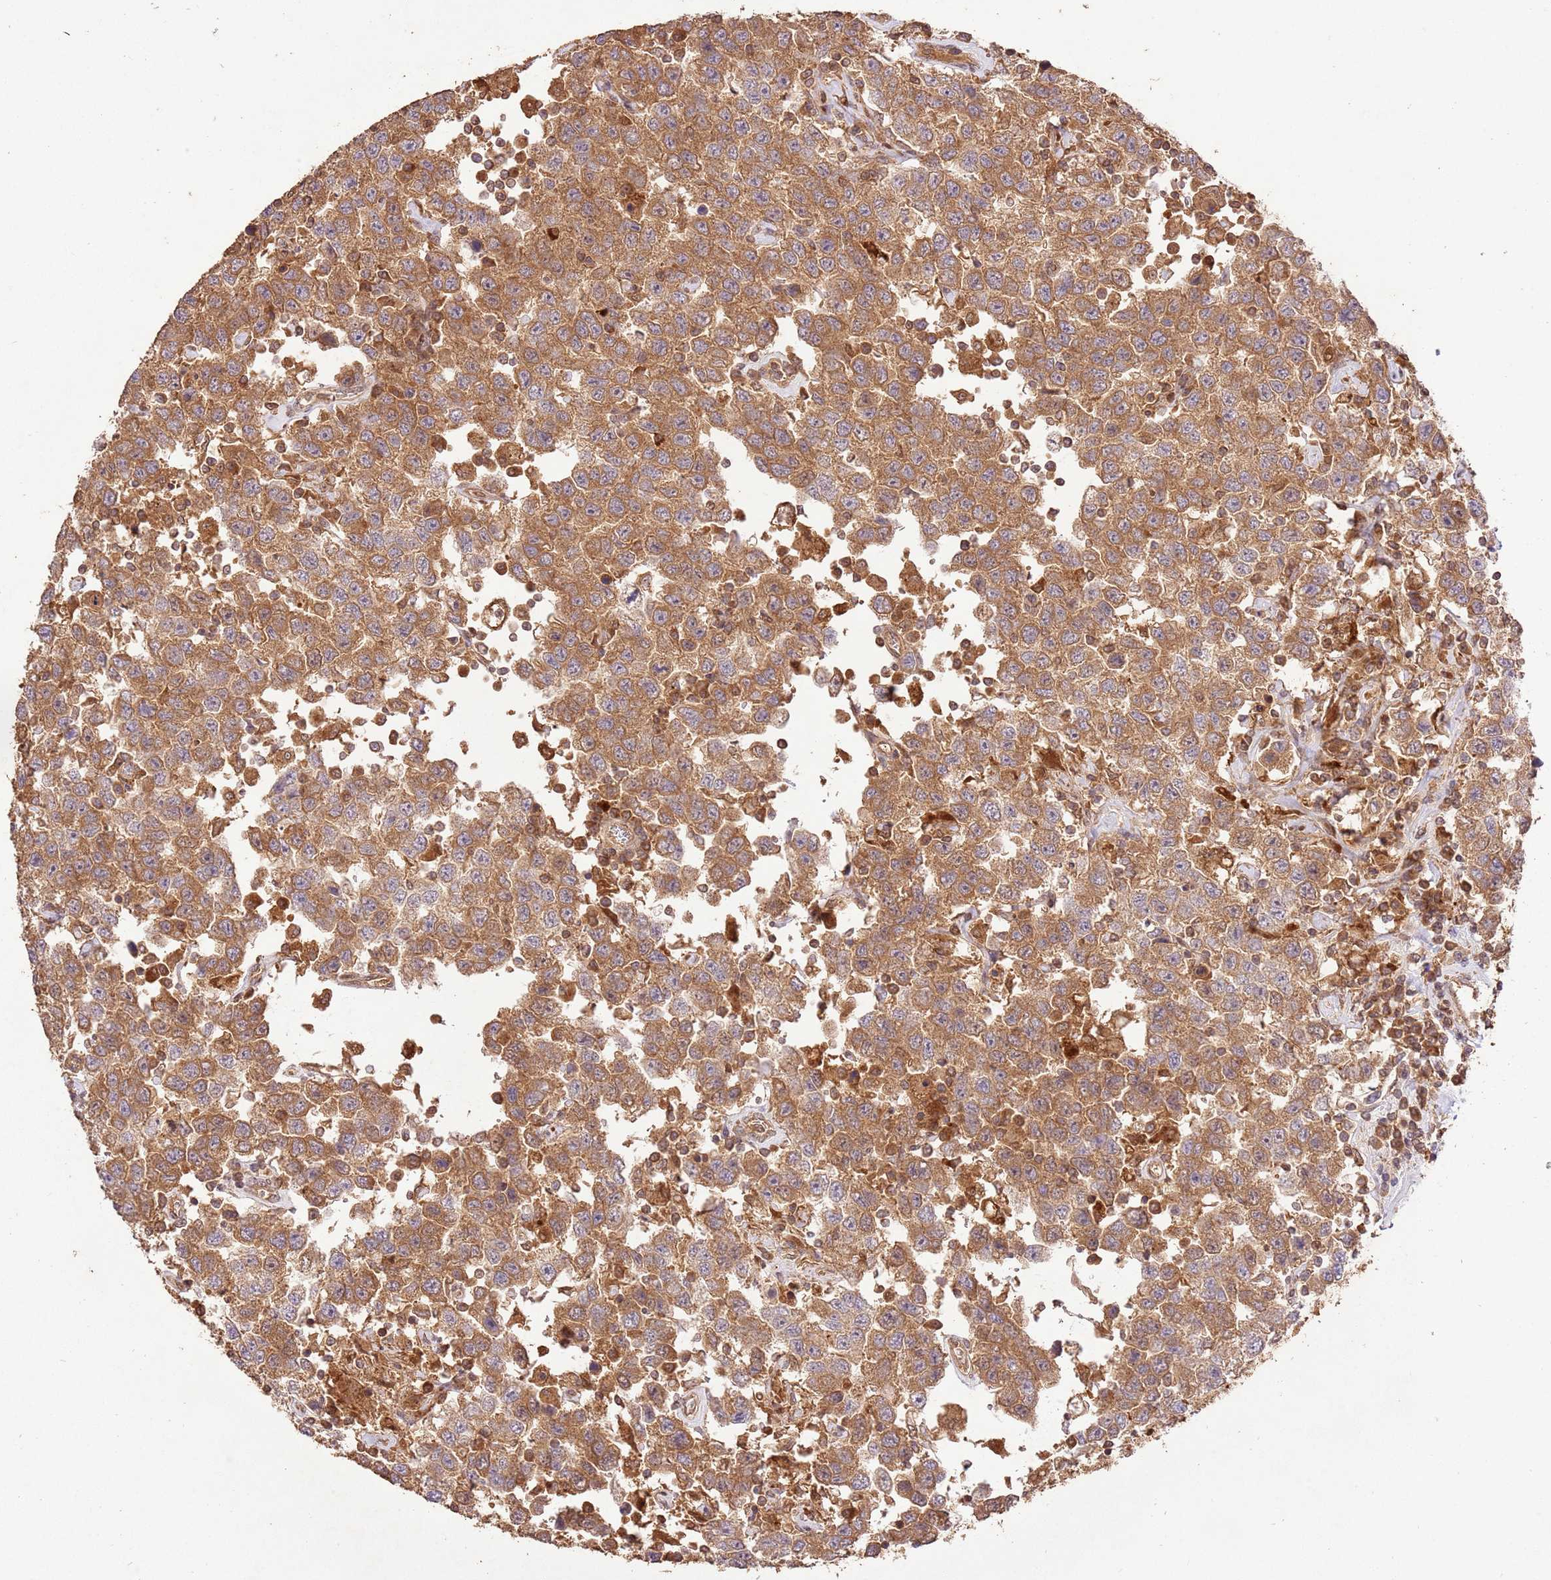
{"staining": {"intensity": "moderate", "quantity": ">75%", "location": "cytoplasmic/membranous"}, "tissue": "testis cancer", "cell_type": "Tumor cells", "image_type": "cancer", "snomed": [{"axis": "morphology", "description": "Seminoma, NOS"}, {"axis": "topography", "description": "Testis"}], "caption": "Testis cancer stained with a brown dye reveals moderate cytoplasmic/membranous positive positivity in approximately >75% of tumor cells.", "gene": "LRRC28", "patient": {"sex": "male", "age": 41}}